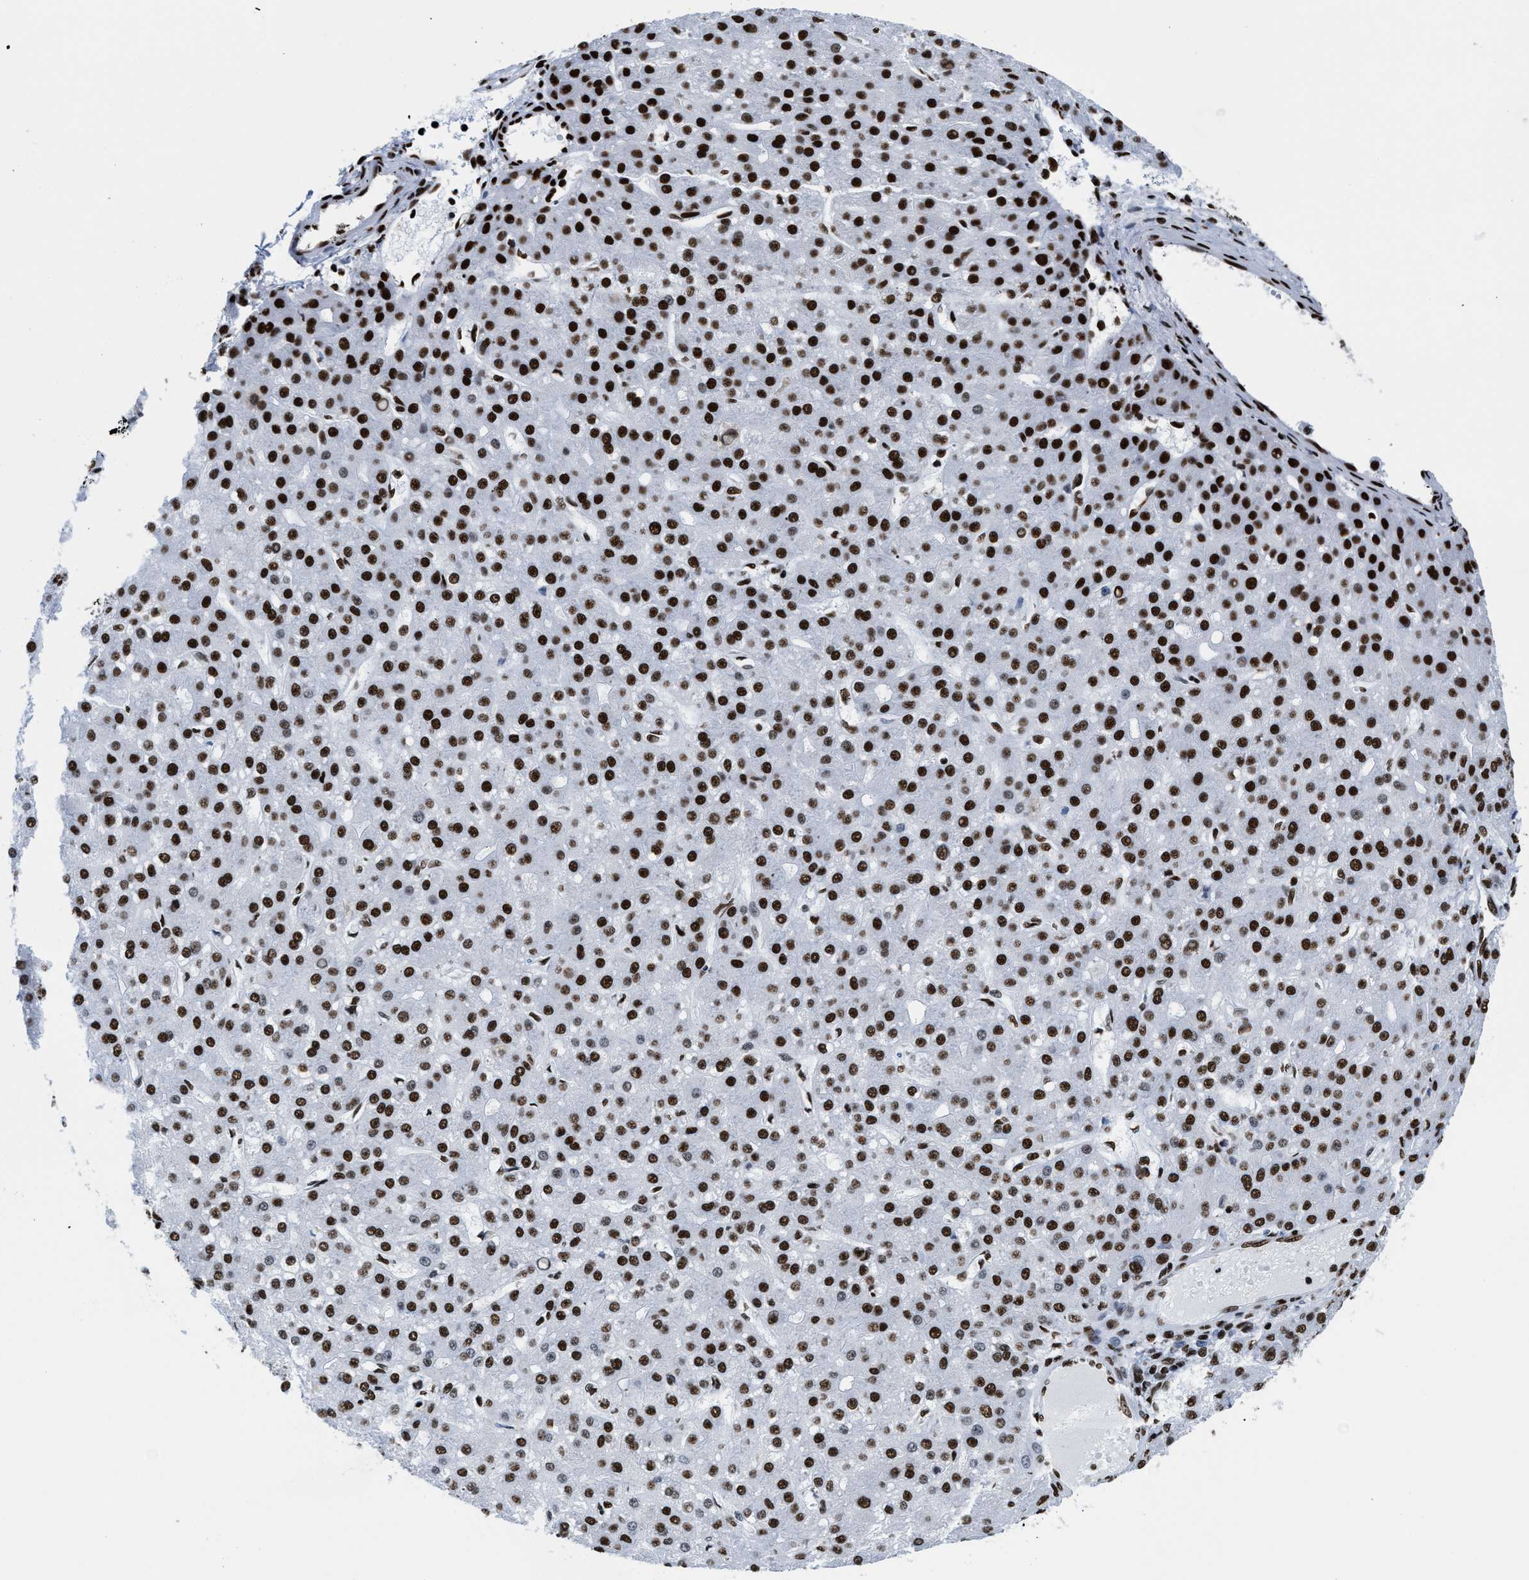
{"staining": {"intensity": "strong", "quantity": ">75%", "location": "nuclear"}, "tissue": "liver cancer", "cell_type": "Tumor cells", "image_type": "cancer", "snomed": [{"axis": "morphology", "description": "Carcinoma, Hepatocellular, NOS"}, {"axis": "topography", "description": "Liver"}], "caption": "Brown immunohistochemical staining in liver hepatocellular carcinoma reveals strong nuclear positivity in about >75% of tumor cells. (brown staining indicates protein expression, while blue staining denotes nuclei).", "gene": "SMARCC2", "patient": {"sex": "male", "age": 67}}